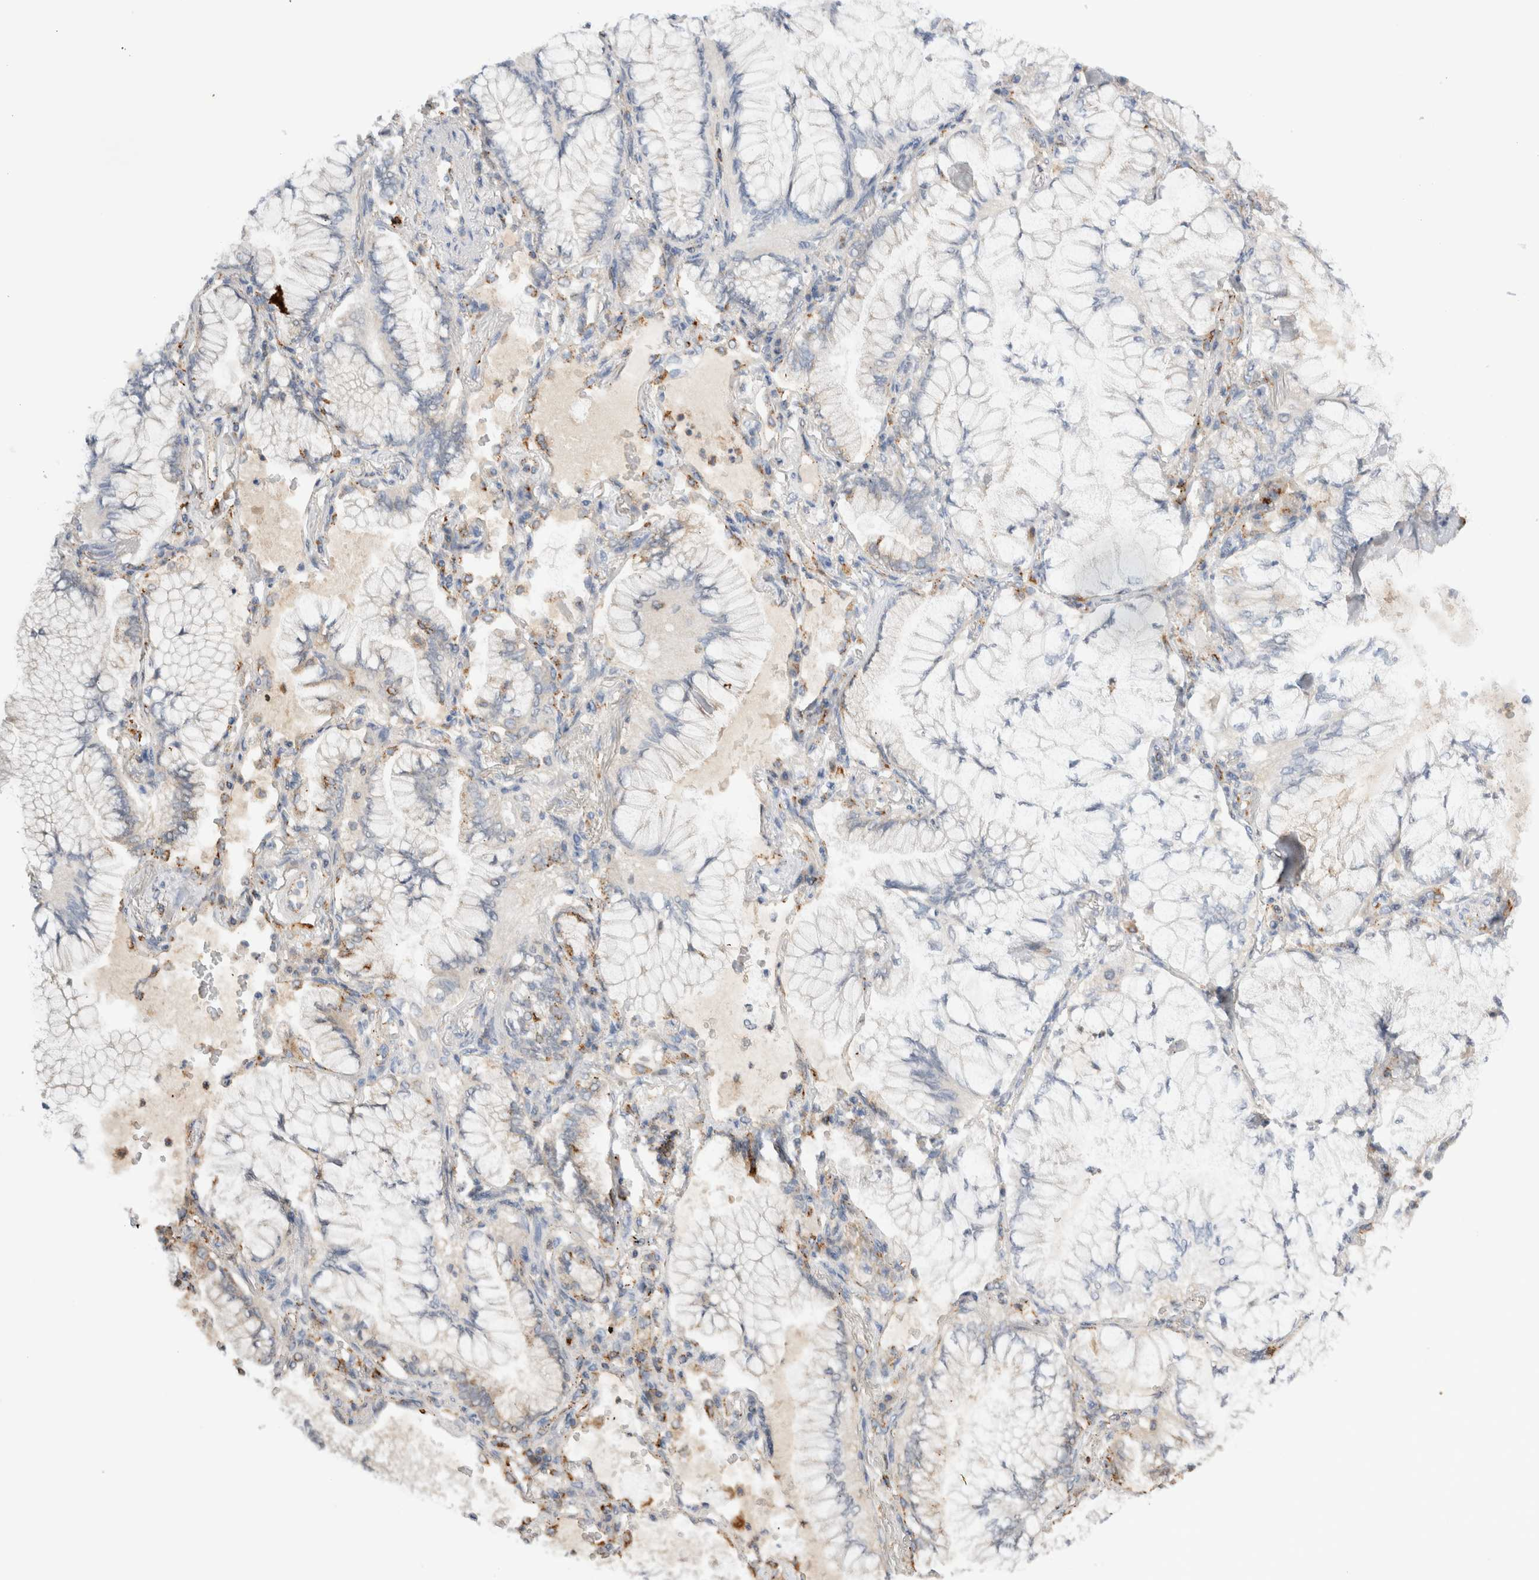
{"staining": {"intensity": "negative", "quantity": "none", "location": "none"}, "tissue": "lung cancer", "cell_type": "Tumor cells", "image_type": "cancer", "snomed": [{"axis": "morphology", "description": "Adenocarcinoma, NOS"}, {"axis": "topography", "description": "Lung"}], "caption": "Tumor cells are negative for brown protein staining in lung adenocarcinoma.", "gene": "GNS", "patient": {"sex": "female", "age": 70}}